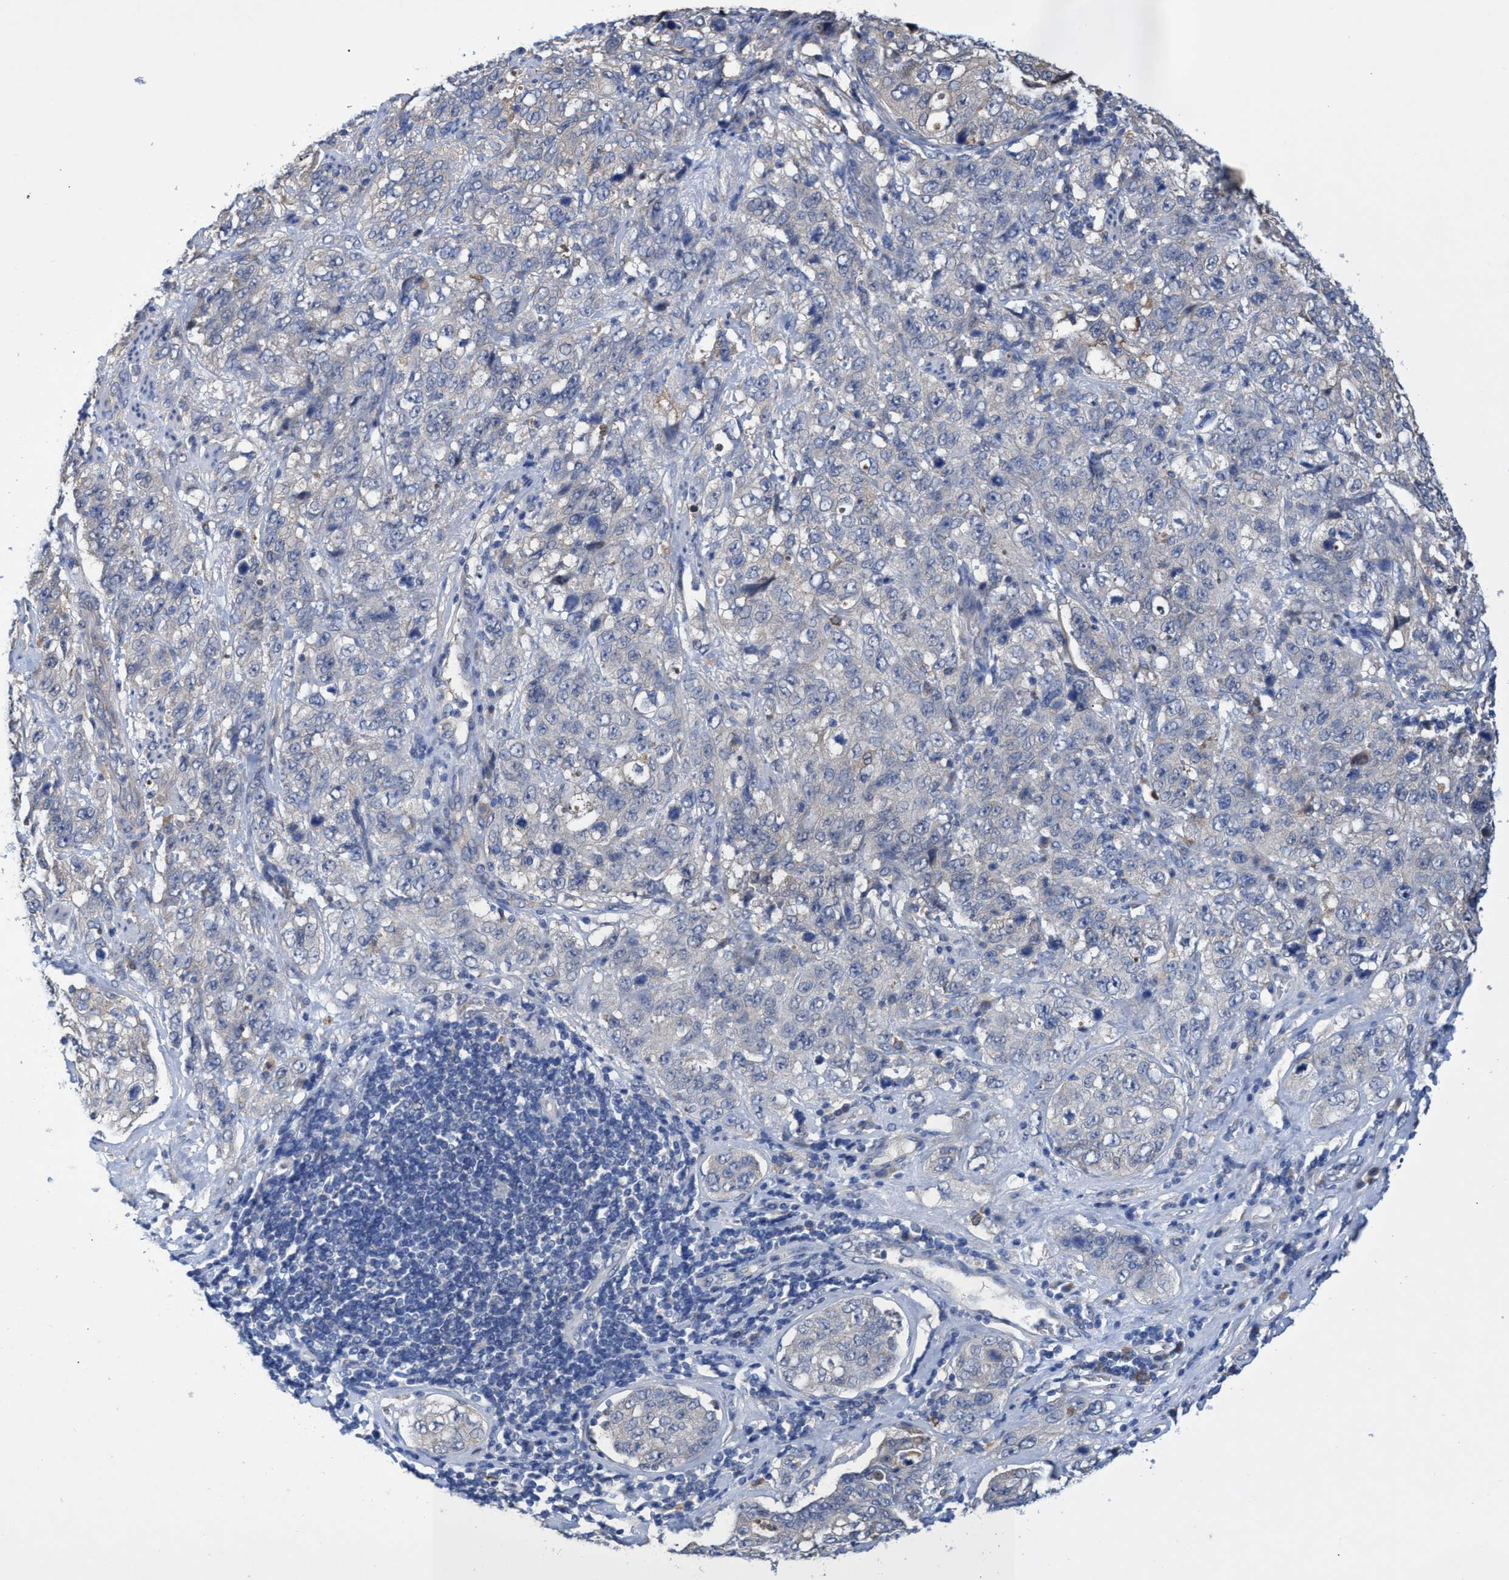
{"staining": {"intensity": "negative", "quantity": "none", "location": "none"}, "tissue": "stomach cancer", "cell_type": "Tumor cells", "image_type": "cancer", "snomed": [{"axis": "morphology", "description": "Adenocarcinoma, NOS"}, {"axis": "topography", "description": "Stomach"}], "caption": "The image displays no staining of tumor cells in stomach cancer. (Brightfield microscopy of DAB (3,3'-diaminobenzidine) immunohistochemistry (IHC) at high magnification).", "gene": "SVEP1", "patient": {"sex": "male", "age": 48}}